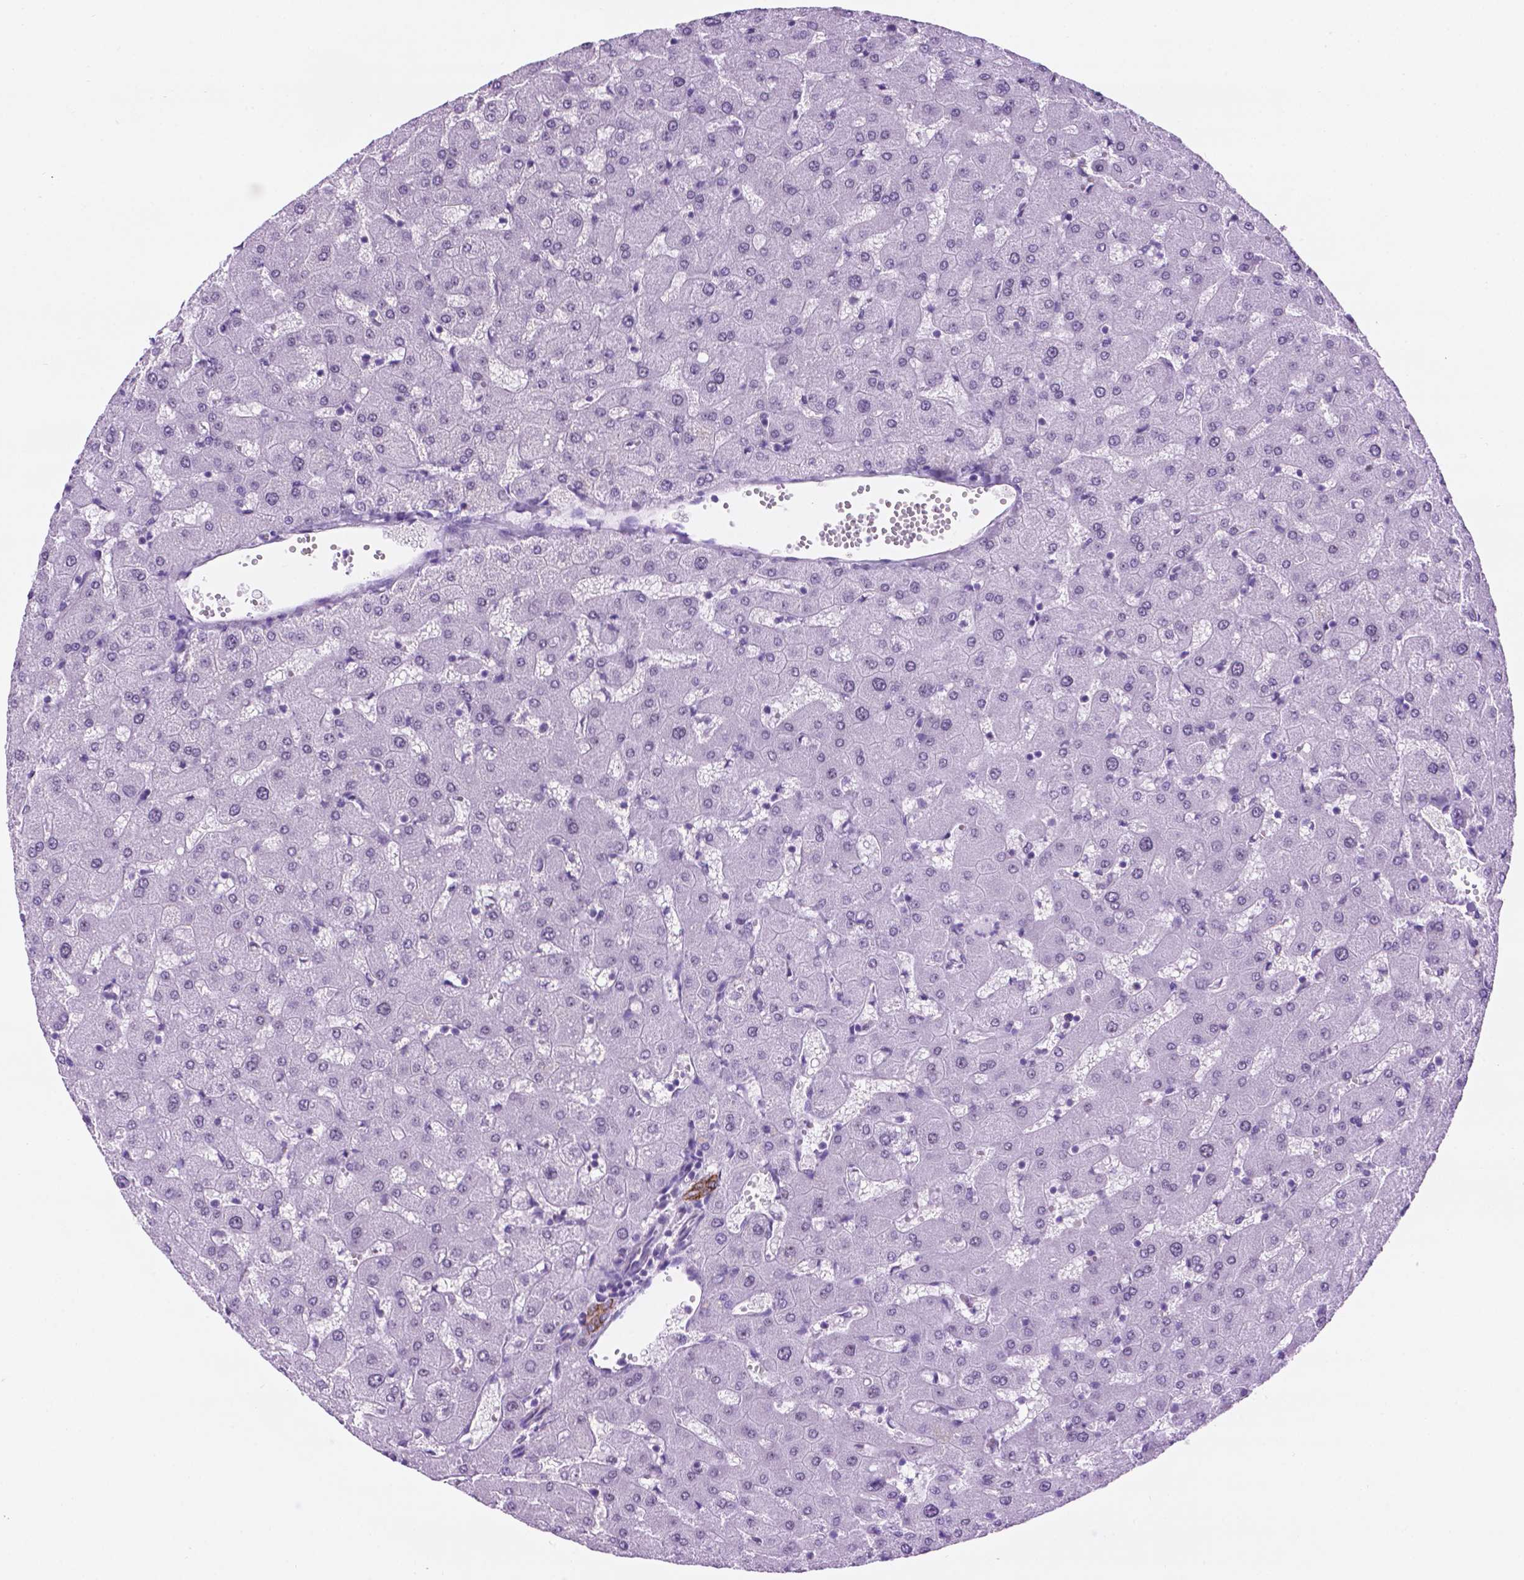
{"staining": {"intensity": "moderate", "quantity": "25%-75%", "location": "cytoplasmic/membranous"}, "tissue": "liver", "cell_type": "Cholangiocytes", "image_type": "normal", "snomed": [{"axis": "morphology", "description": "Normal tissue, NOS"}, {"axis": "topography", "description": "Liver"}], "caption": "Immunohistochemical staining of normal human liver demonstrates moderate cytoplasmic/membranous protein expression in about 25%-75% of cholangiocytes. The staining is performed using DAB (3,3'-diaminobenzidine) brown chromogen to label protein expression. The nuclei are counter-stained blue using hematoxylin.", "gene": "TACSTD2", "patient": {"sex": "female", "age": 63}}